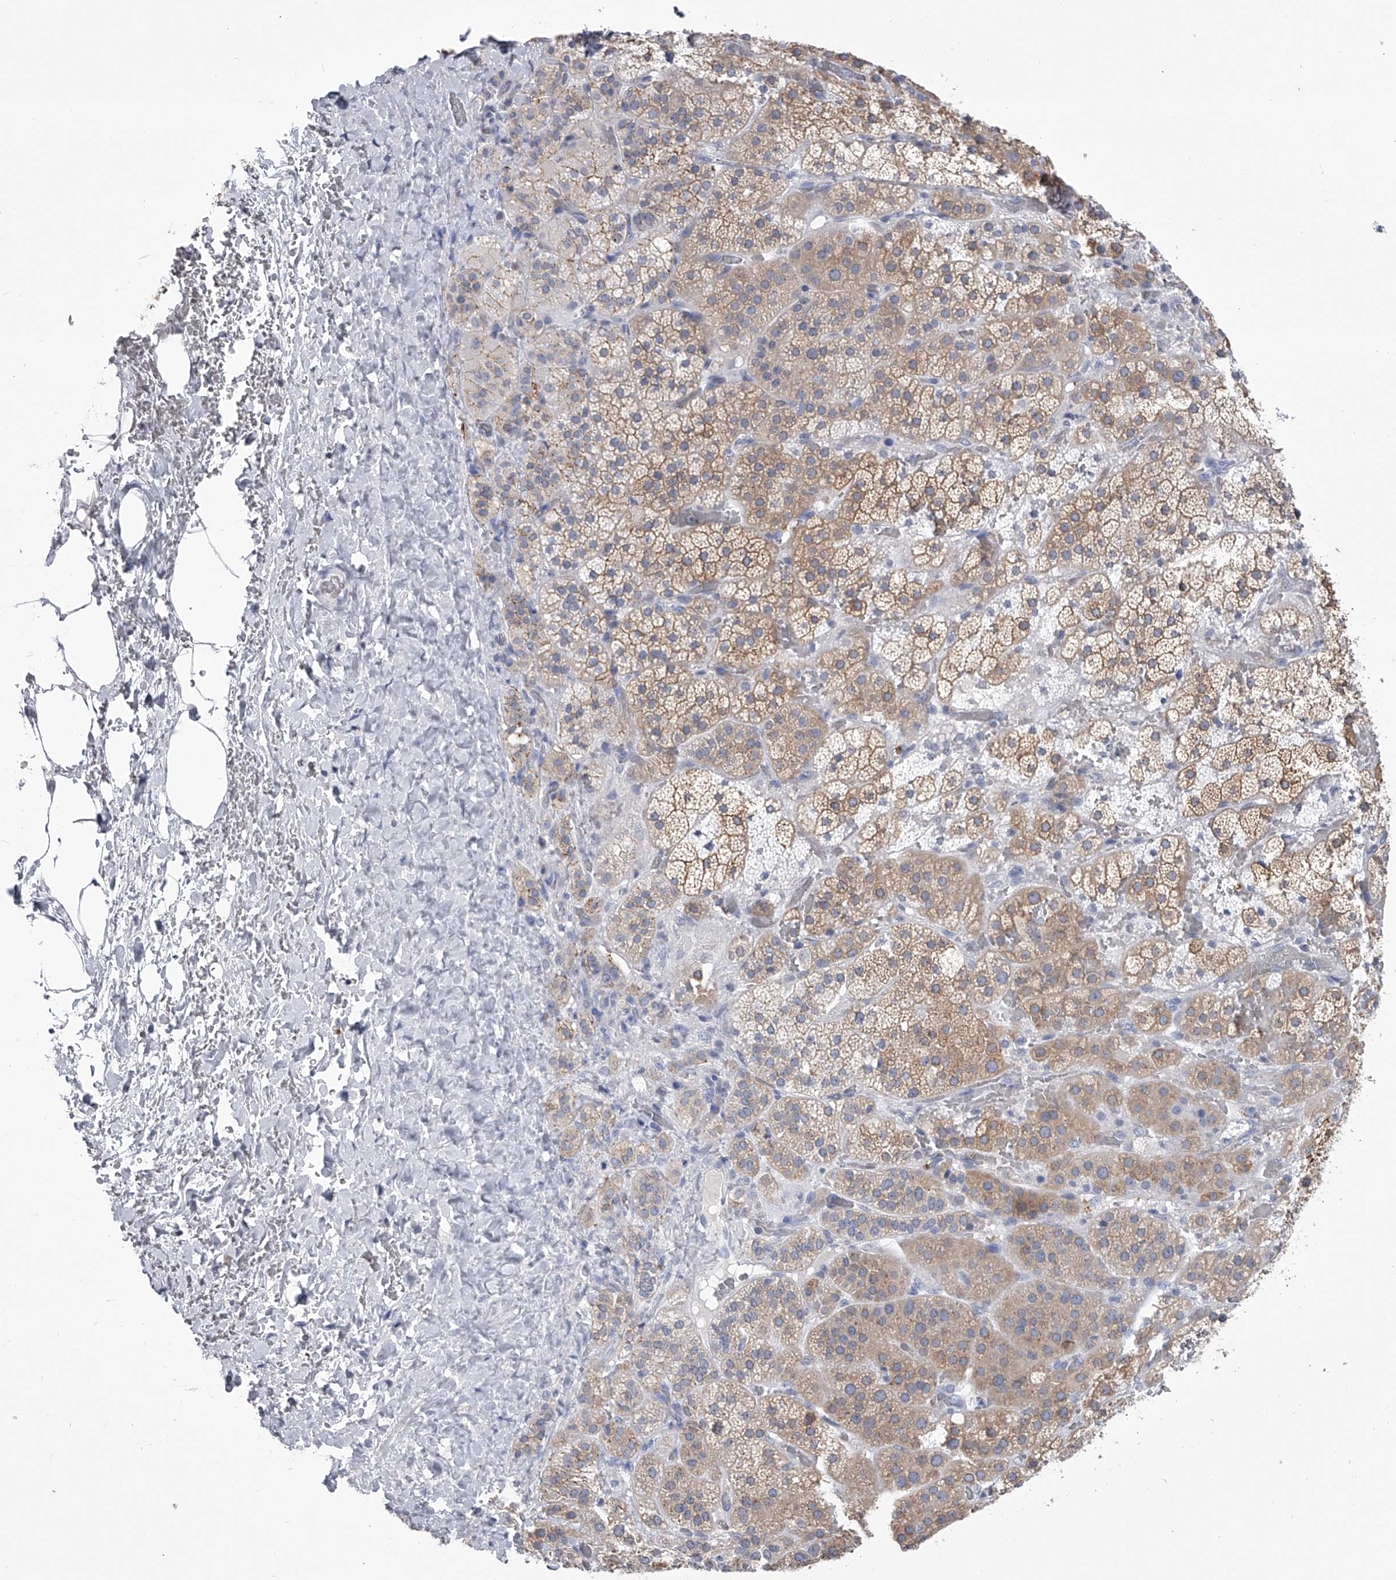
{"staining": {"intensity": "moderate", "quantity": ">75%", "location": "cytoplasmic/membranous"}, "tissue": "adrenal gland", "cell_type": "Glandular cells", "image_type": "normal", "snomed": [{"axis": "morphology", "description": "Normal tissue, NOS"}, {"axis": "topography", "description": "Adrenal gland"}], "caption": "Immunohistochemistry (IHC) staining of normal adrenal gland, which displays medium levels of moderate cytoplasmic/membranous expression in approximately >75% of glandular cells indicating moderate cytoplasmic/membranous protein staining. The staining was performed using DAB (3,3'-diaminobenzidine) (brown) for protein detection and nuclei were counterstained in hematoxylin (blue).", "gene": "TASP1", "patient": {"sex": "male", "age": 57}}